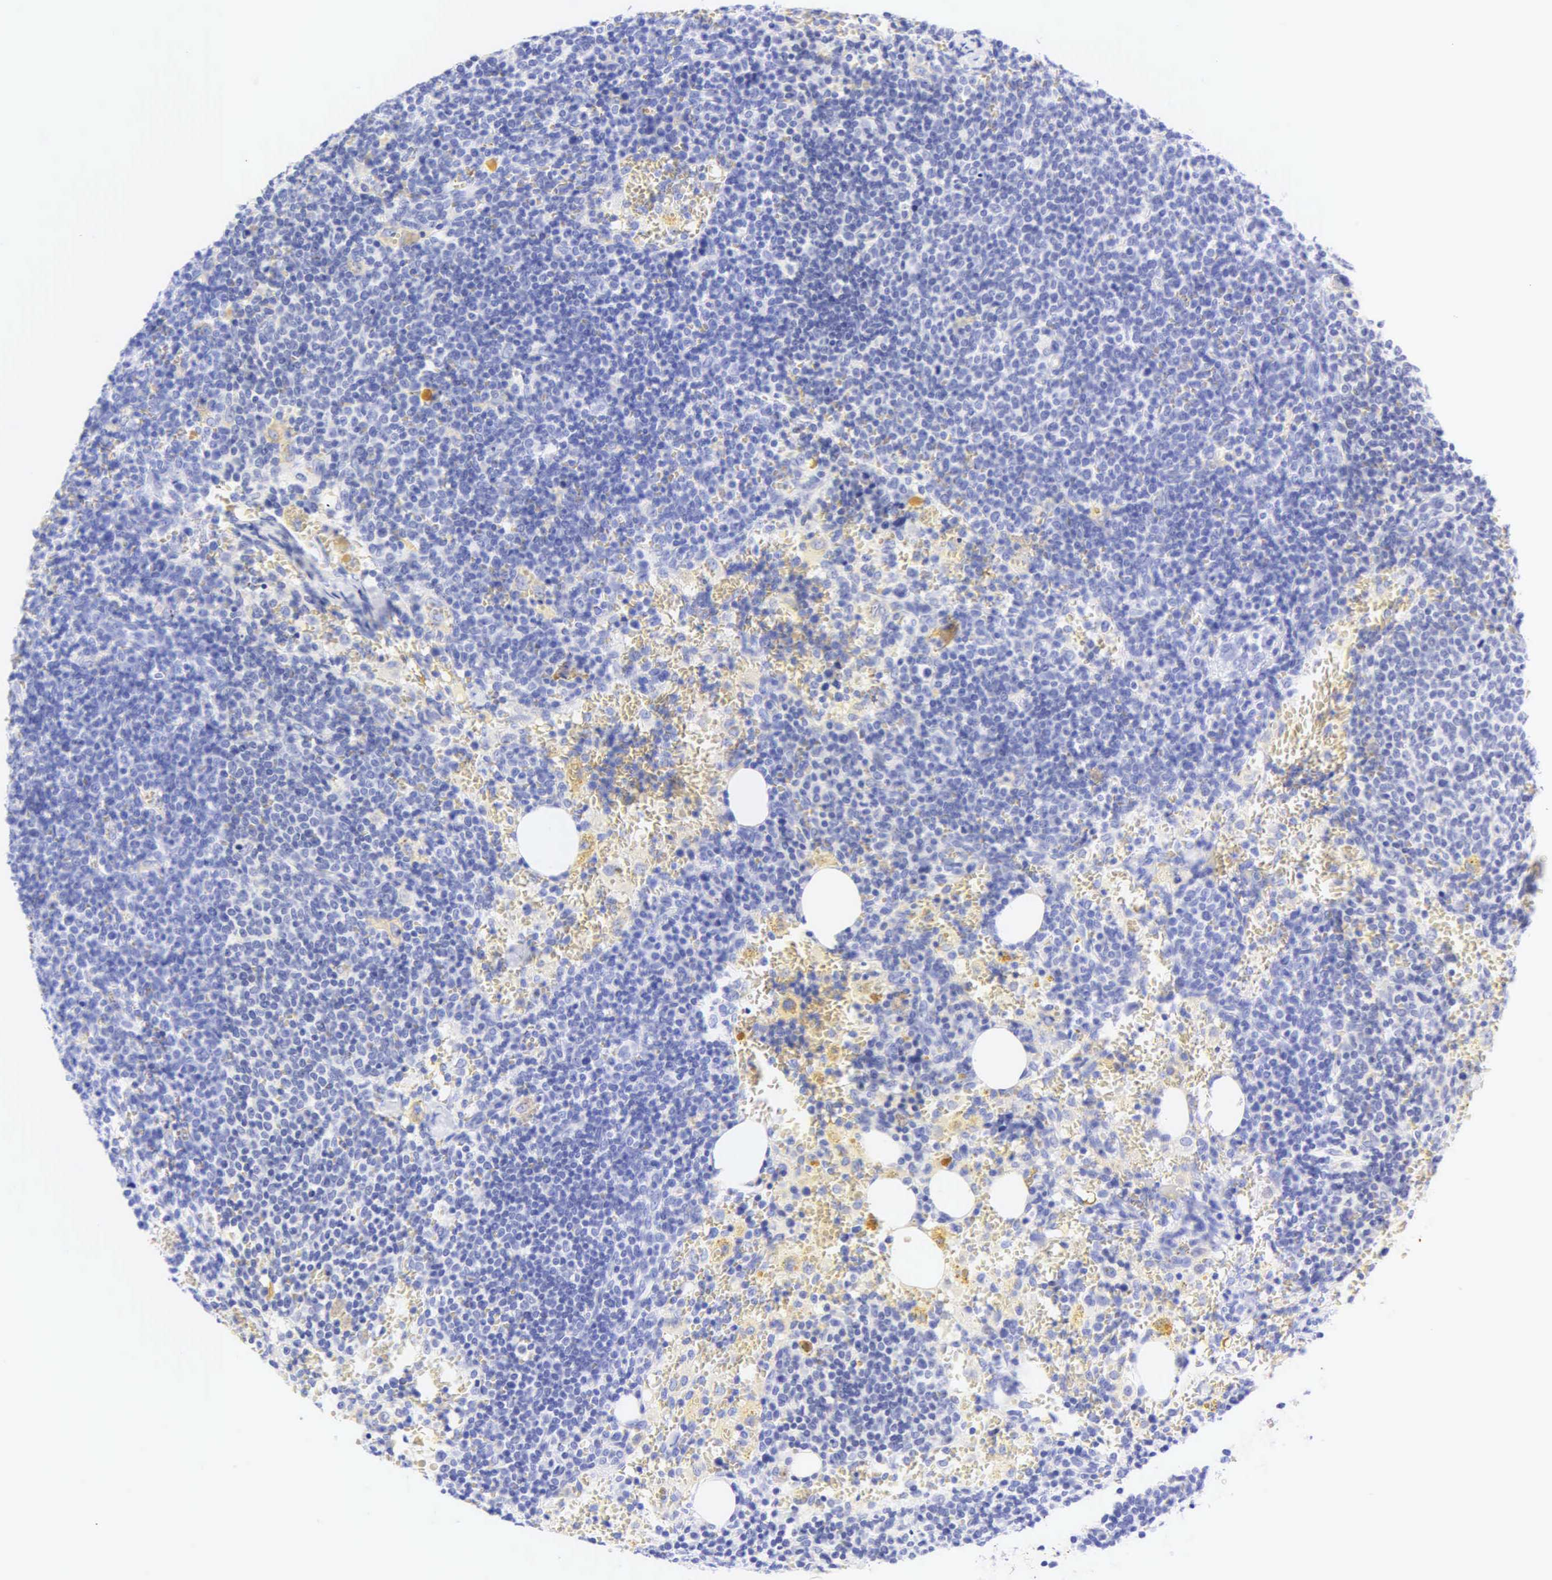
{"staining": {"intensity": "negative", "quantity": "none", "location": "none"}, "tissue": "lymphoma", "cell_type": "Tumor cells", "image_type": "cancer", "snomed": [{"axis": "morphology", "description": "Malignant lymphoma, non-Hodgkin's type, High grade"}, {"axis": "topography", "description": "Lymph node"}], "caption": "This is a photomicrograph of immunohistochemistry (IHC) staining of malignant lymphoma, non-Hodgkin's type (high-grade), which shows no expression in tumor cells. The staining was performed using DAB (3,3'-diaminobenzidine) to visualize the protein expression in brown, while the nuclei were stained in blue with hematoxylin (Magnification: 20x).", "gene": "KRT20", "patient": {"sex": "female", "age": 76}}